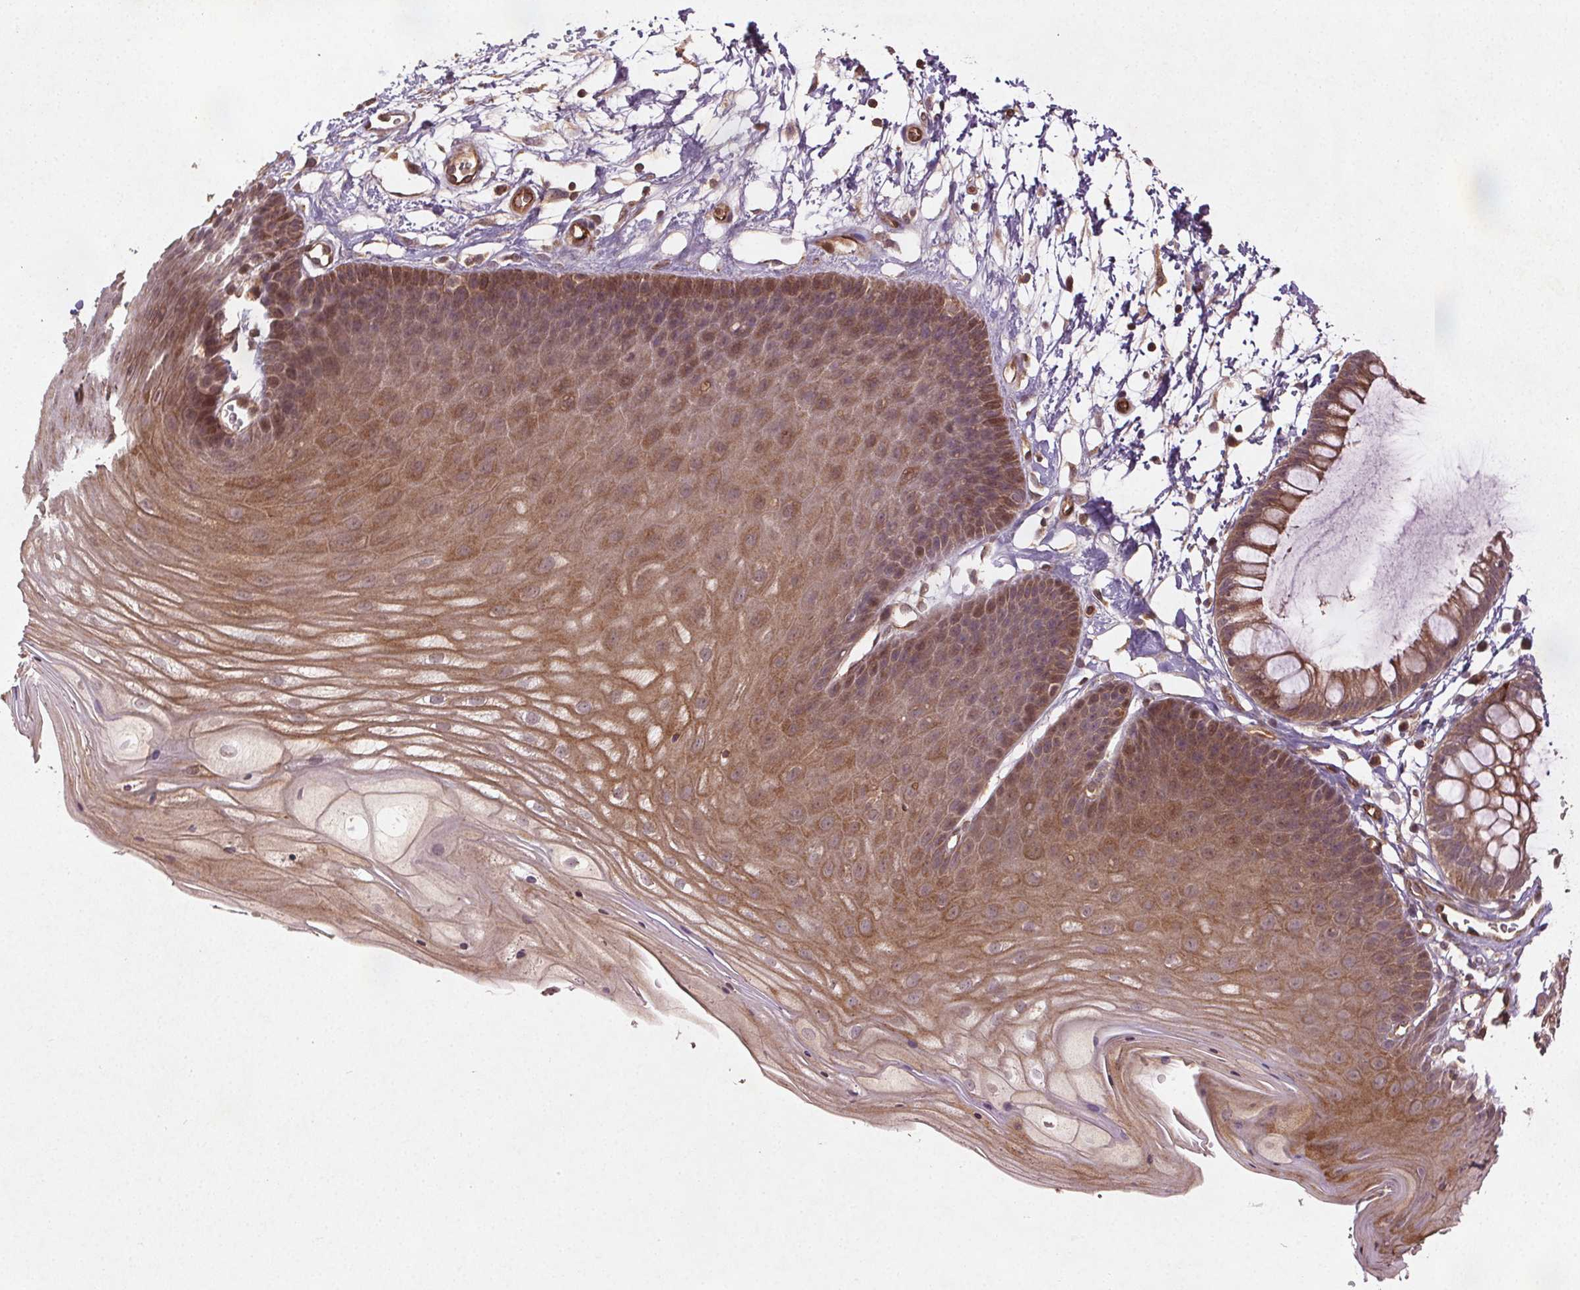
{"staining": {"intensity": "moderate", "quantity": ">75%", "location": "cytoplasmic/membranous"}, "tissue": "skin", "cell_type": "Epidermal cells", "image_type": "normal", "snomed": [{"axis": "morphology", "description": "Normal tissue, NOS"}, {"axis": "topography", "description": "Anal"}], "caption": "A high-resolution micrograph shows immunohistochemistry (IHC) staining of normal skin, which shows moderate cytoplasmic/membranous expression in approximately >75% of epidermal cells.", "gene": "SEC14L2", "patient": {"sex": "male", "age": 53}}